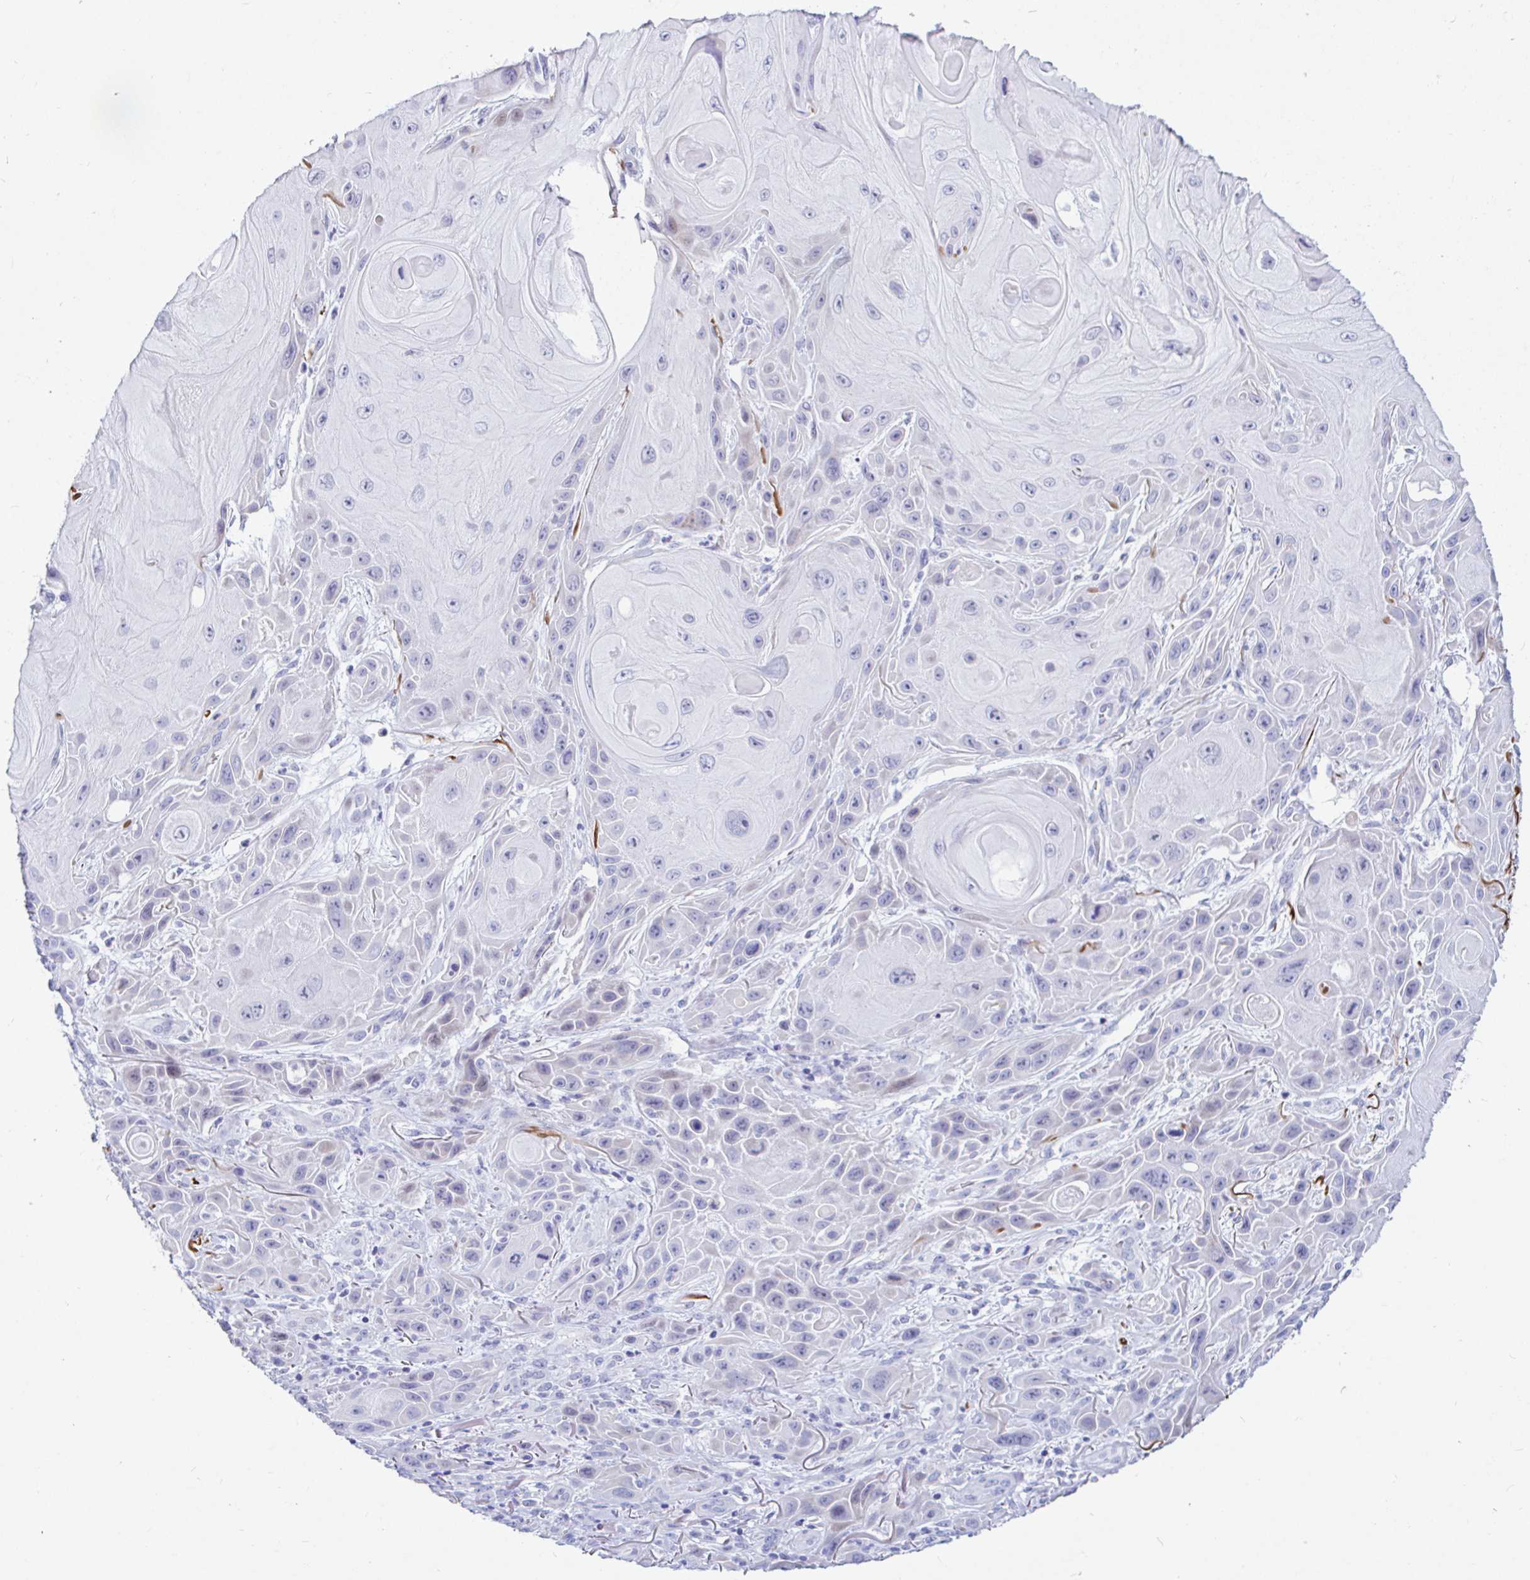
{"staining": {"intensity": "negative", "quantity": "none", "location": "none"}, "tissue": "skin cancer", "cell_type": "Tumor cells", "image_type": "cancer", "snomed": [{"axis": "morphology", "description": "Squamous cell carcinoma, NOS"}, {"axis": "topography", "description": "Skin"}], "caption": "IHC image of neoplastic tissue: human skin cancer stained with DAB exhibits no significant protein expression in tumor cells. Brightfield microscopy of immunohistochemistry (IHC) stained with DAB (brown) and hematoxylin (blue), captured at high magnification.", "gene": "NBPF3", "patient": {"sex": "female", "age": 94}}